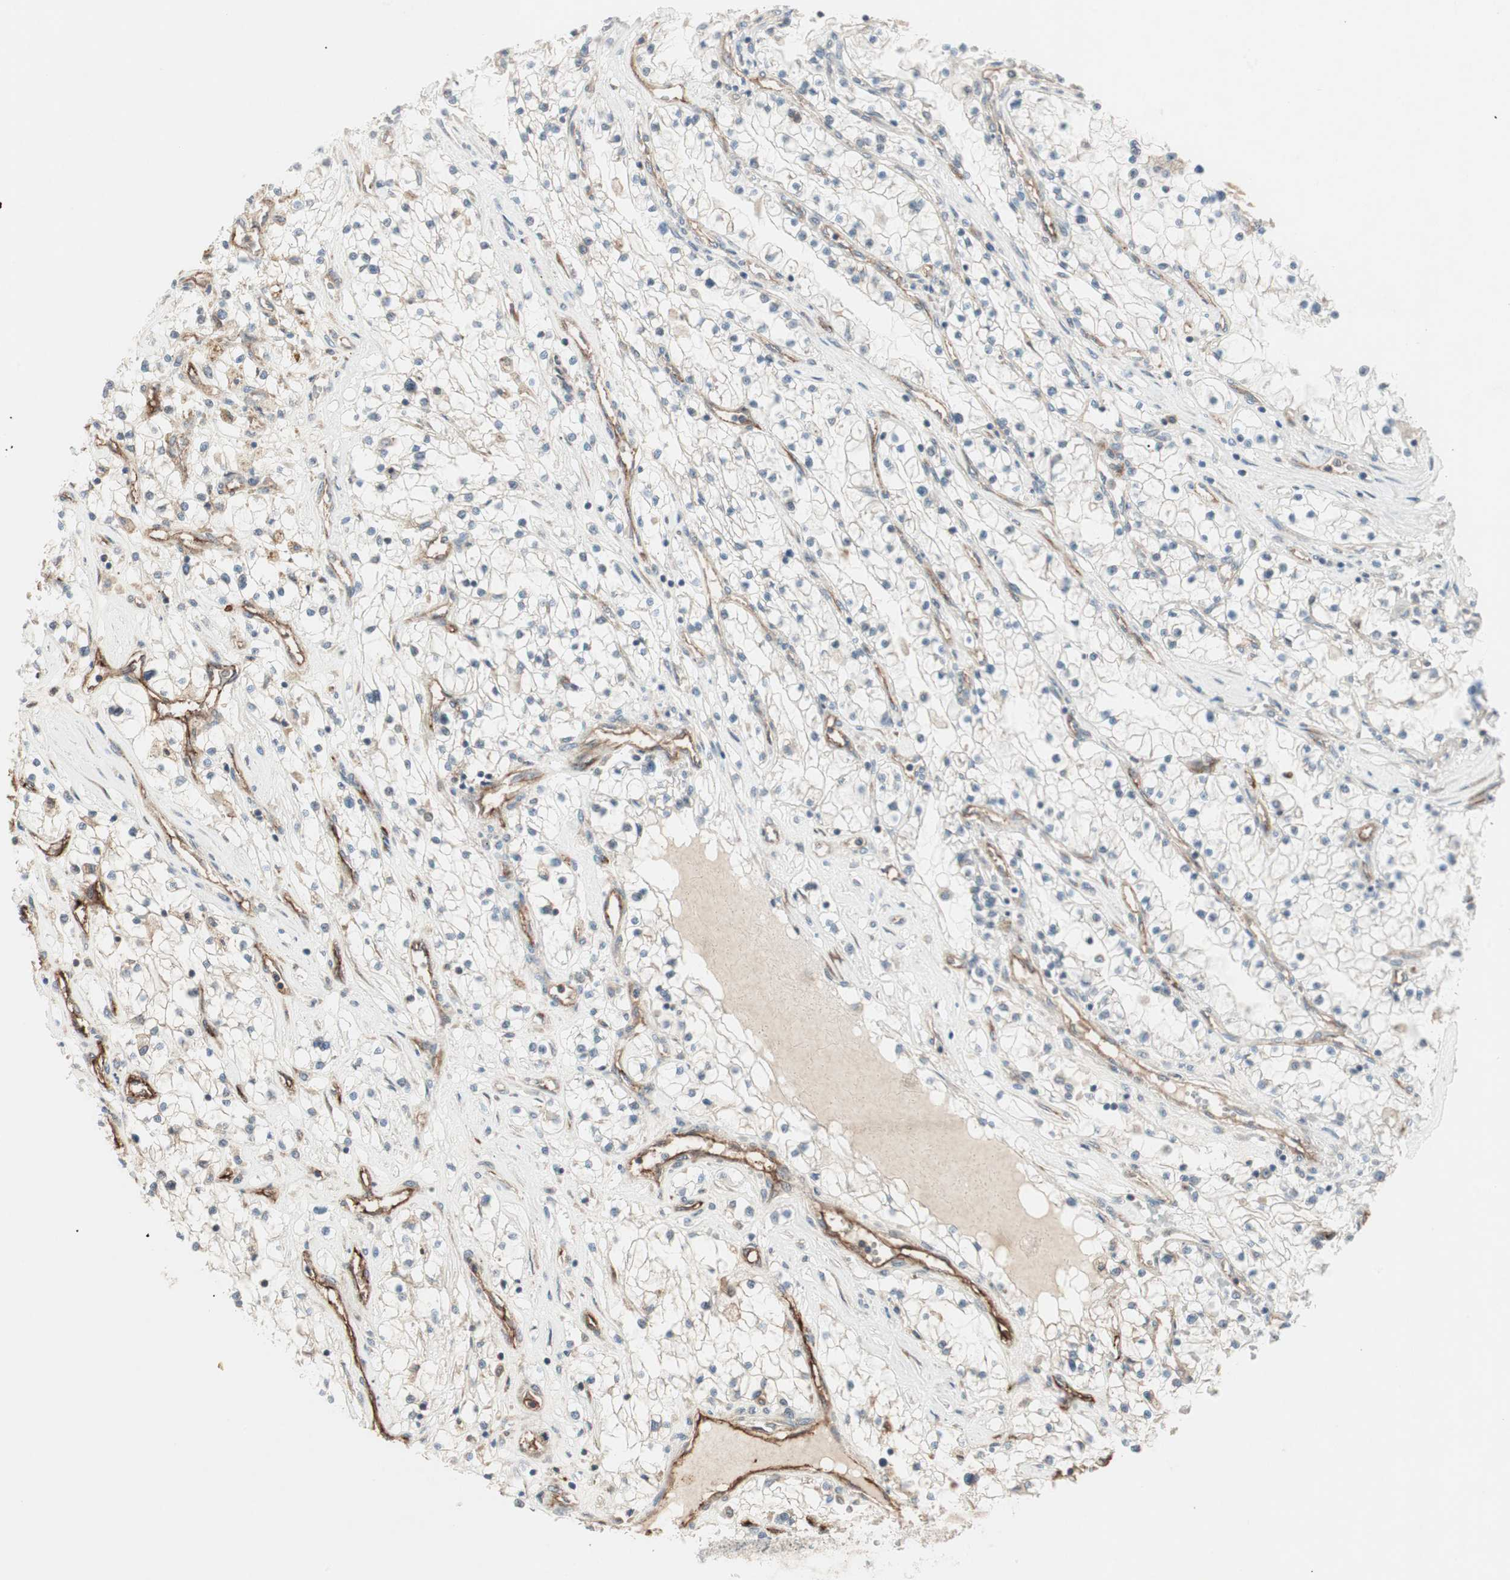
{"staining": {"intensity": "negative", "quantity": "none", "location": "none"}, "tissue": "renal cancer", "cell_type": "Tumor cells", "image_type": "cancer", "snomed": [{"axis": "morphology", "description": "Adenocarcinoma, NOS"}, {"axis": "topography", "description": "Kidney"}], "caption": "This is a micrograph of immunohistochemistry staining of renal cancer (adenocarcinoma), which shows no positivity in tumor cells.", "gene": "CCL14", "patient": {"sex": "male", "age": 68}}